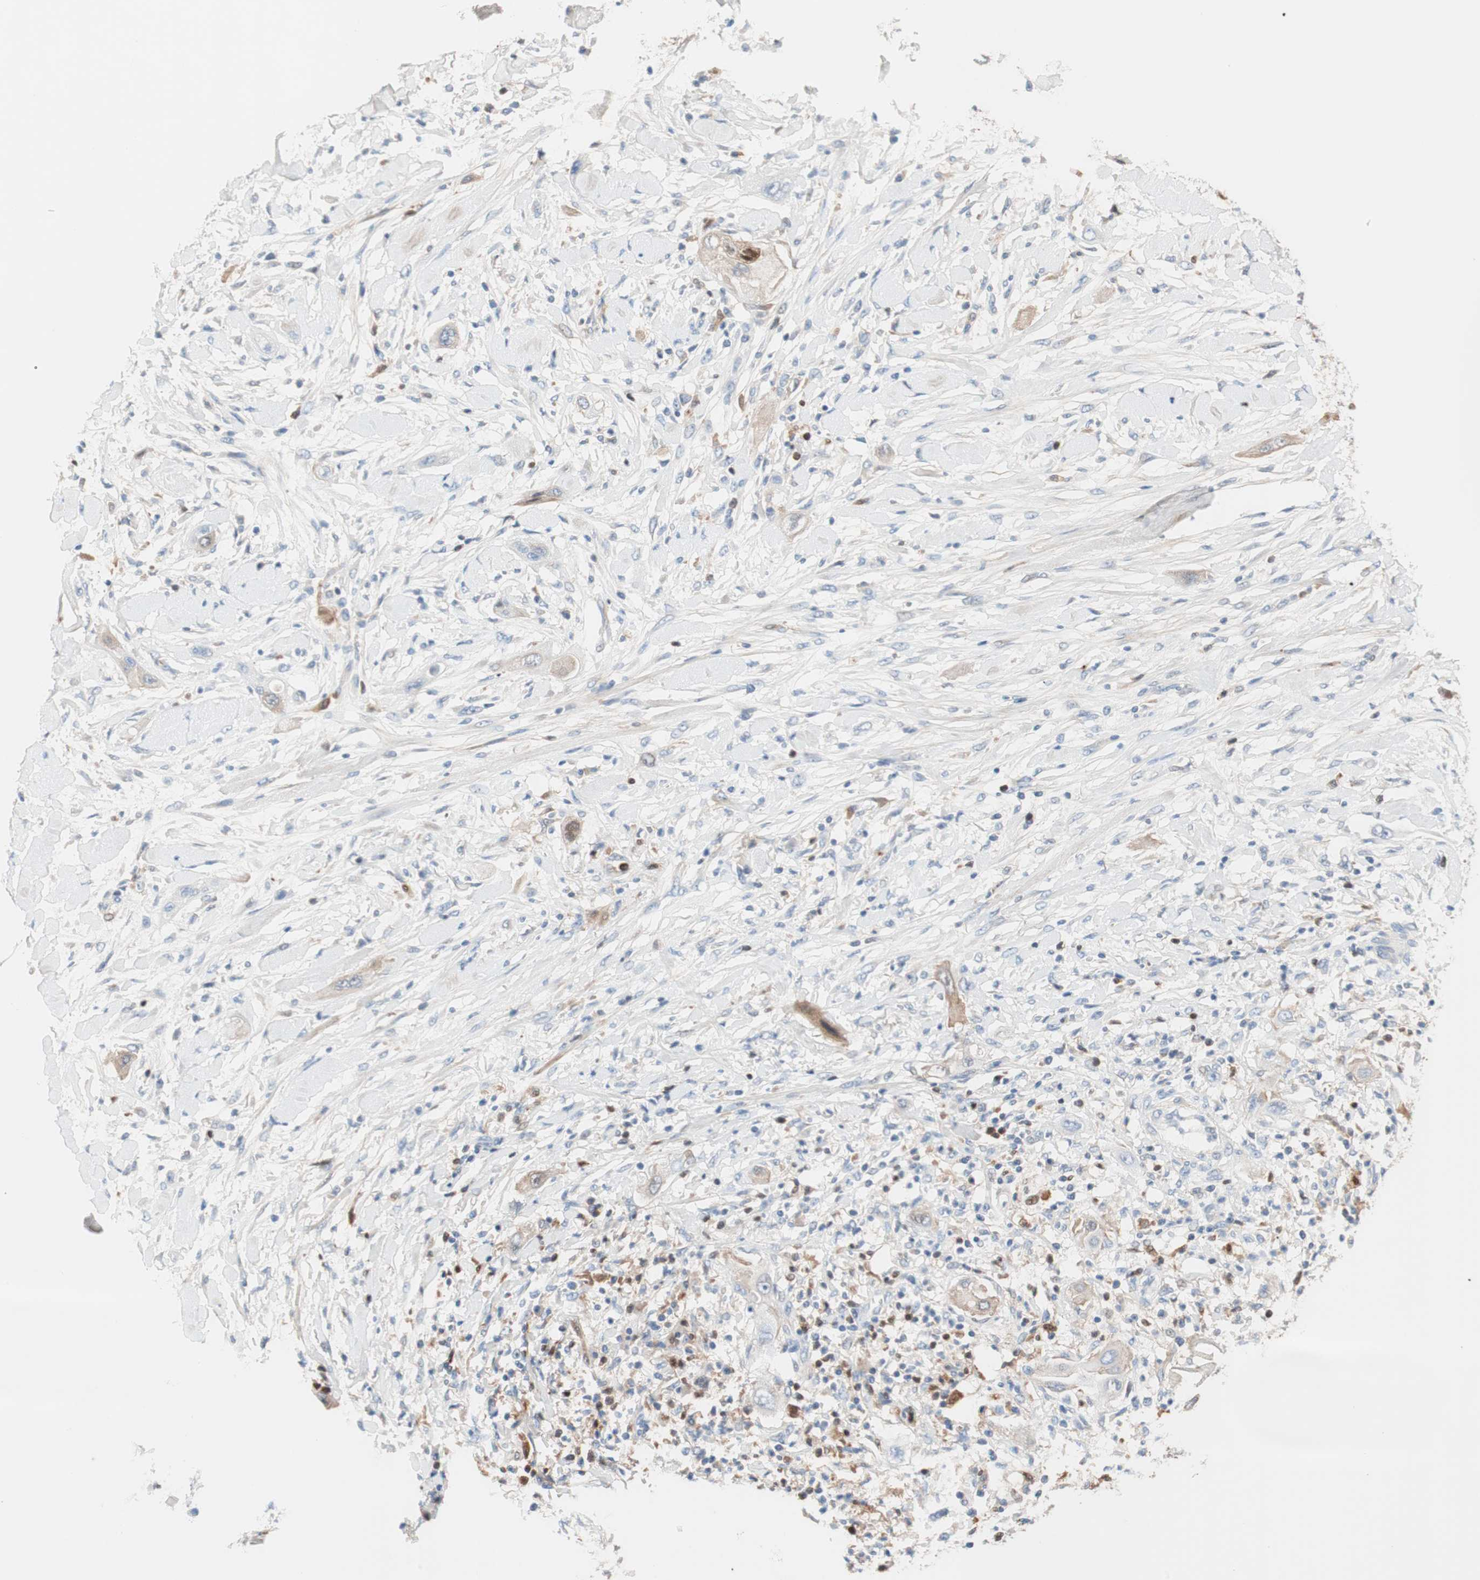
{"staining": {"intensity": "weak", "quantity": "25%-75%", "location": "cytoplasmic/membranous"}, "tissue": "lung cancer", "cell_type": "Tumor cells", "image_type": "cancer", "snomed": [{"axis": "morphology", "description": "Squamous cell carcinoma, NOS"}, {"axis": "topography", "description": "Lung"}], "caption": "Approximately 25%-75% of tumor cells in human squamous cell carcinoma (lung) reveal weak cytoplasmic/membranous protein staining as visualized by brown immunohistochemical staining.", "gene": "RBP4", "patient": {"sex": "female", "age": 47}}